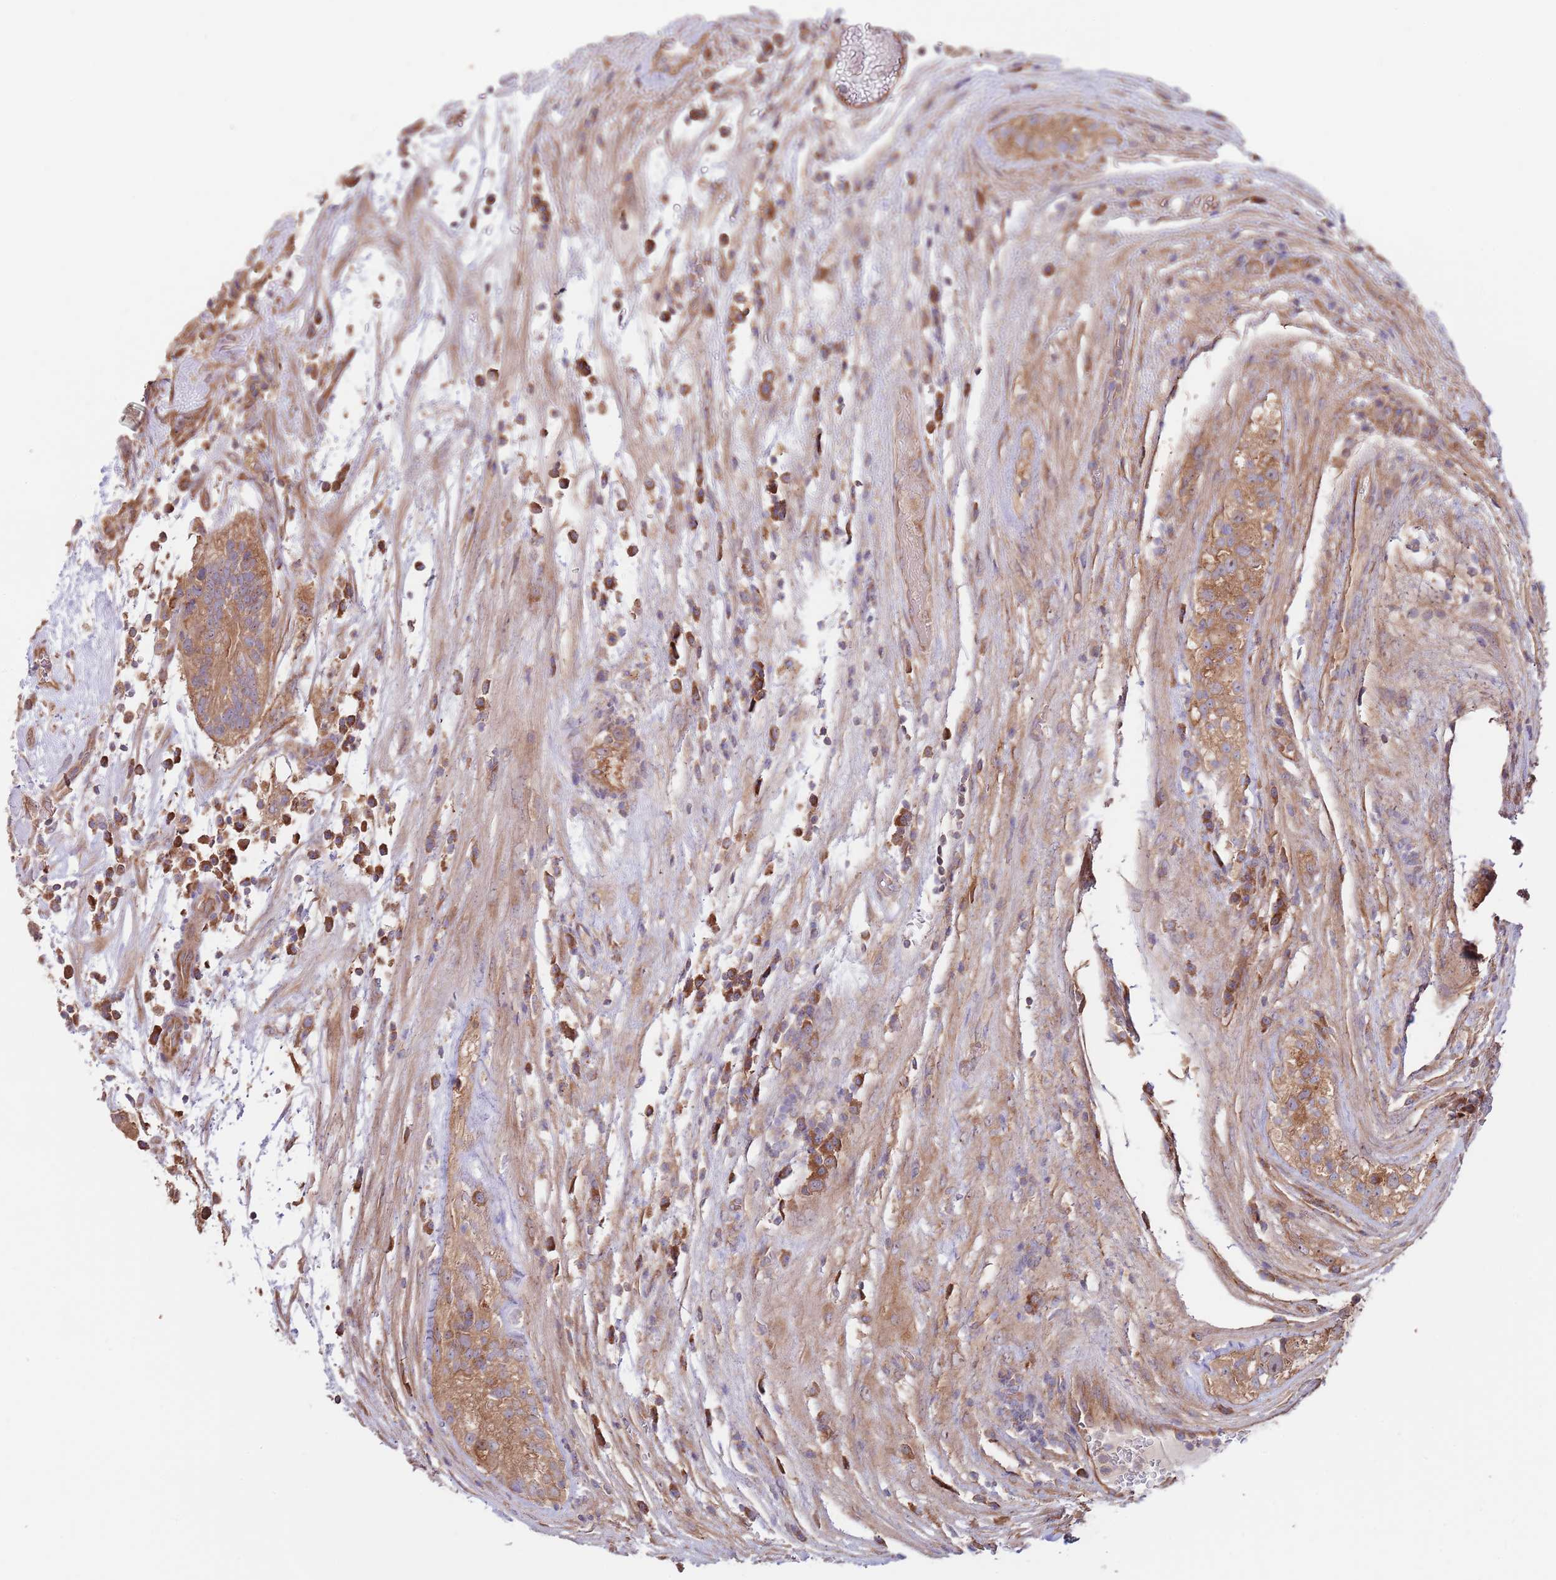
{"staining": {"intensity": "moderate", "quantity": ">75%", "location": "cytoplasmic/membranous"}, "tissue": "testis cancer", "cell_type": "Tumor cells", "image_type": "cancer", "snomed": [{"axis": "morphology", "description": "Normal tissue, NOS"}, {"axis": "morphology", "description": "Carcinoma, Embryonal, NOS"}, {"axis": "topography", "description": "Testis"}], "caption": "Testis cancer tissue shows moderate cytoplasmic/membranous positivity in about >75% of tumor cells, visualized by immunohistochemistry. (DAB = brown stain, brightfield microscopy at high magnification).", "gene": "EIF3F", "patient": {"sex": "male", "age": 32}}